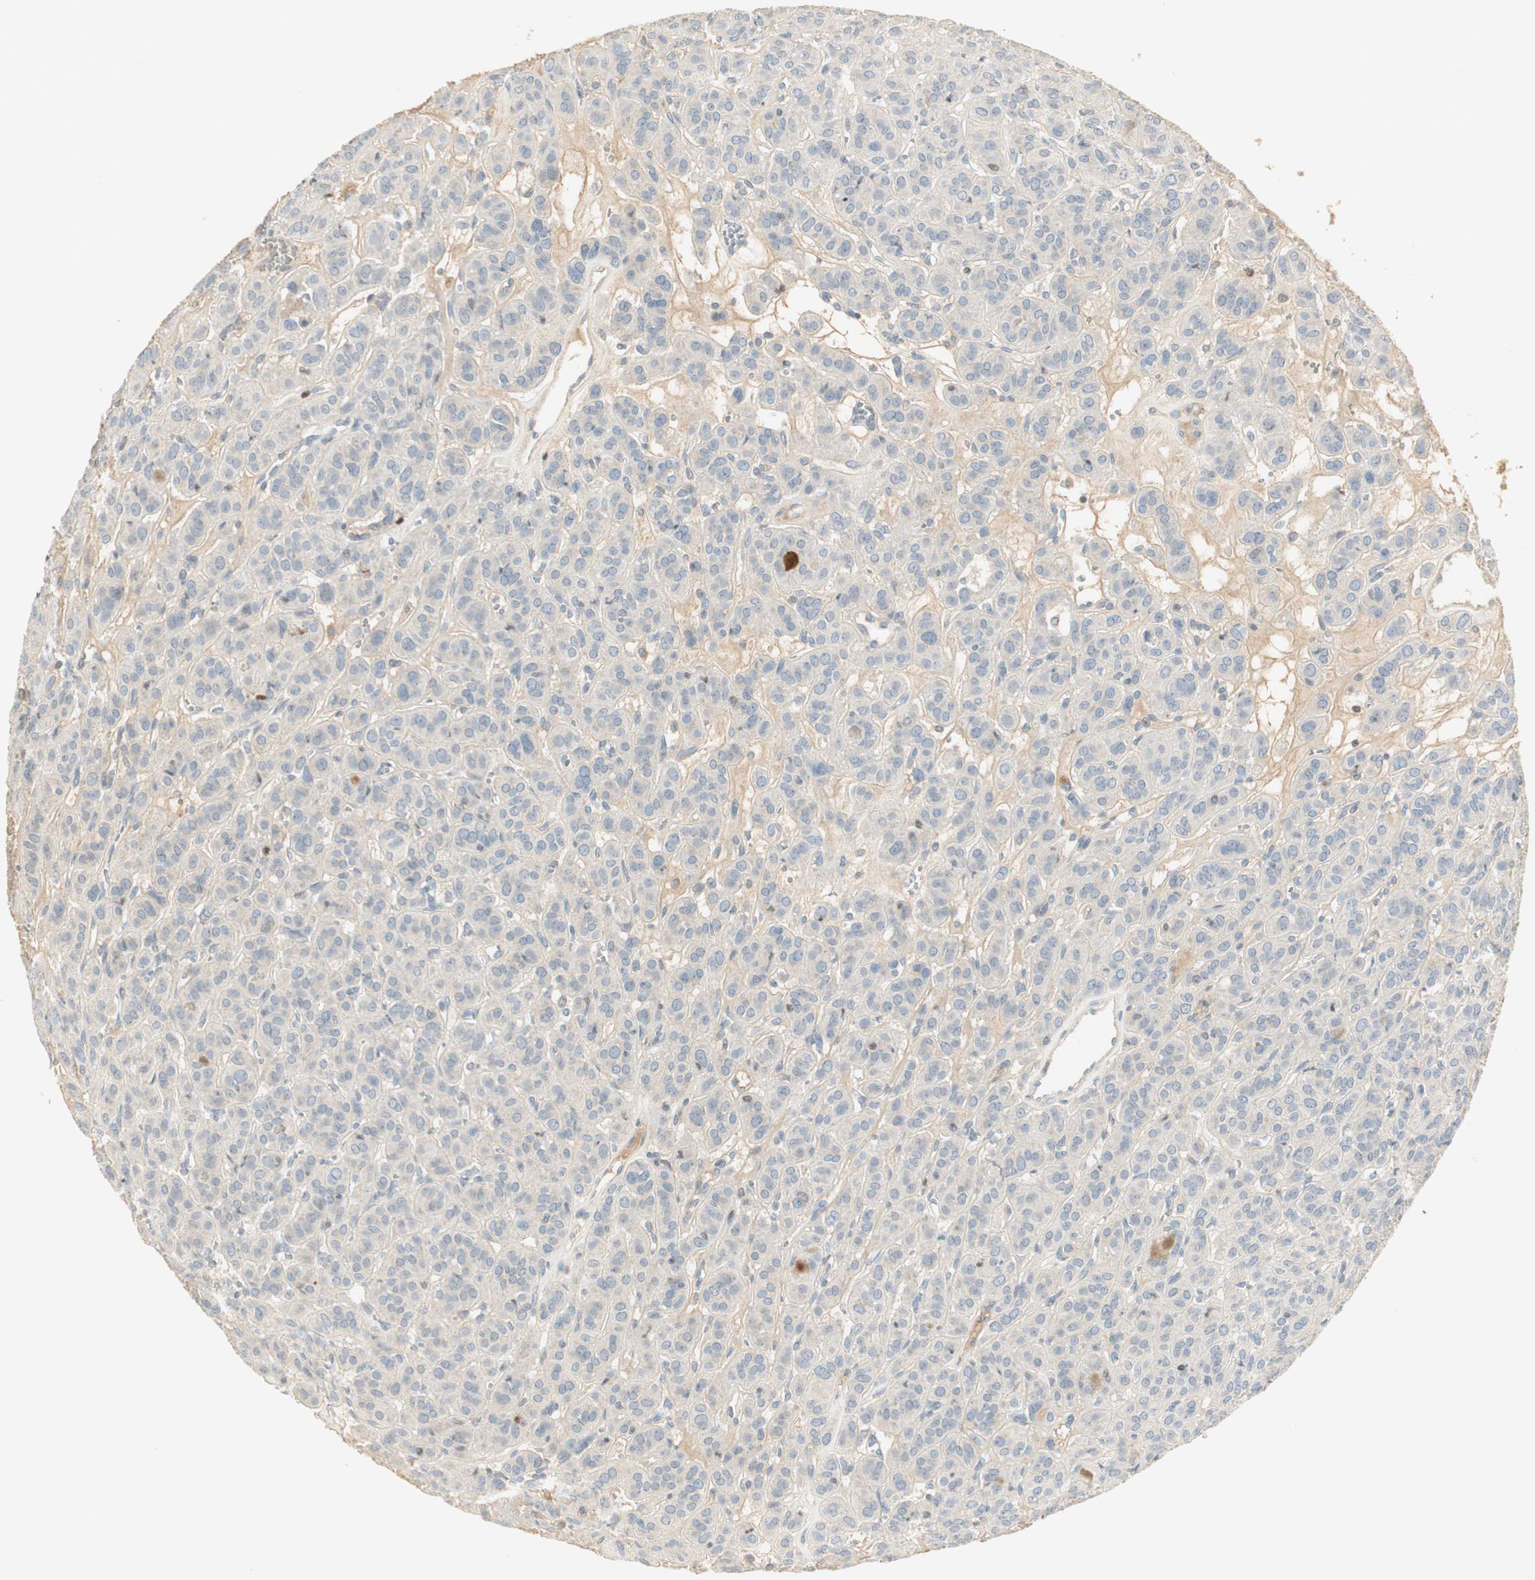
{"staining": {"intensity": "negative", "quantity": "none", "location": "none"}, "tissue": "thyroid cancer", "cell_type": "Tumor cells", "image_type": "cancer", "snomed": [{"axis": "morphology", "description": "Follicular adenoma carcinoma, NOS"}, {"axis": "topography", "description": "Thyroid gland"}], "caption": "DAB (3,3'-diaminobenzidine) immunohistochemical staining of thyroid follicular adenoma carcinoma demonstrates no significant positivity in tumor cells. (Immunohistochemistry, brightfield microscopy, high magnification).", "gene": "RUNX2", "patient": {"sex": "female", "age": 71}}